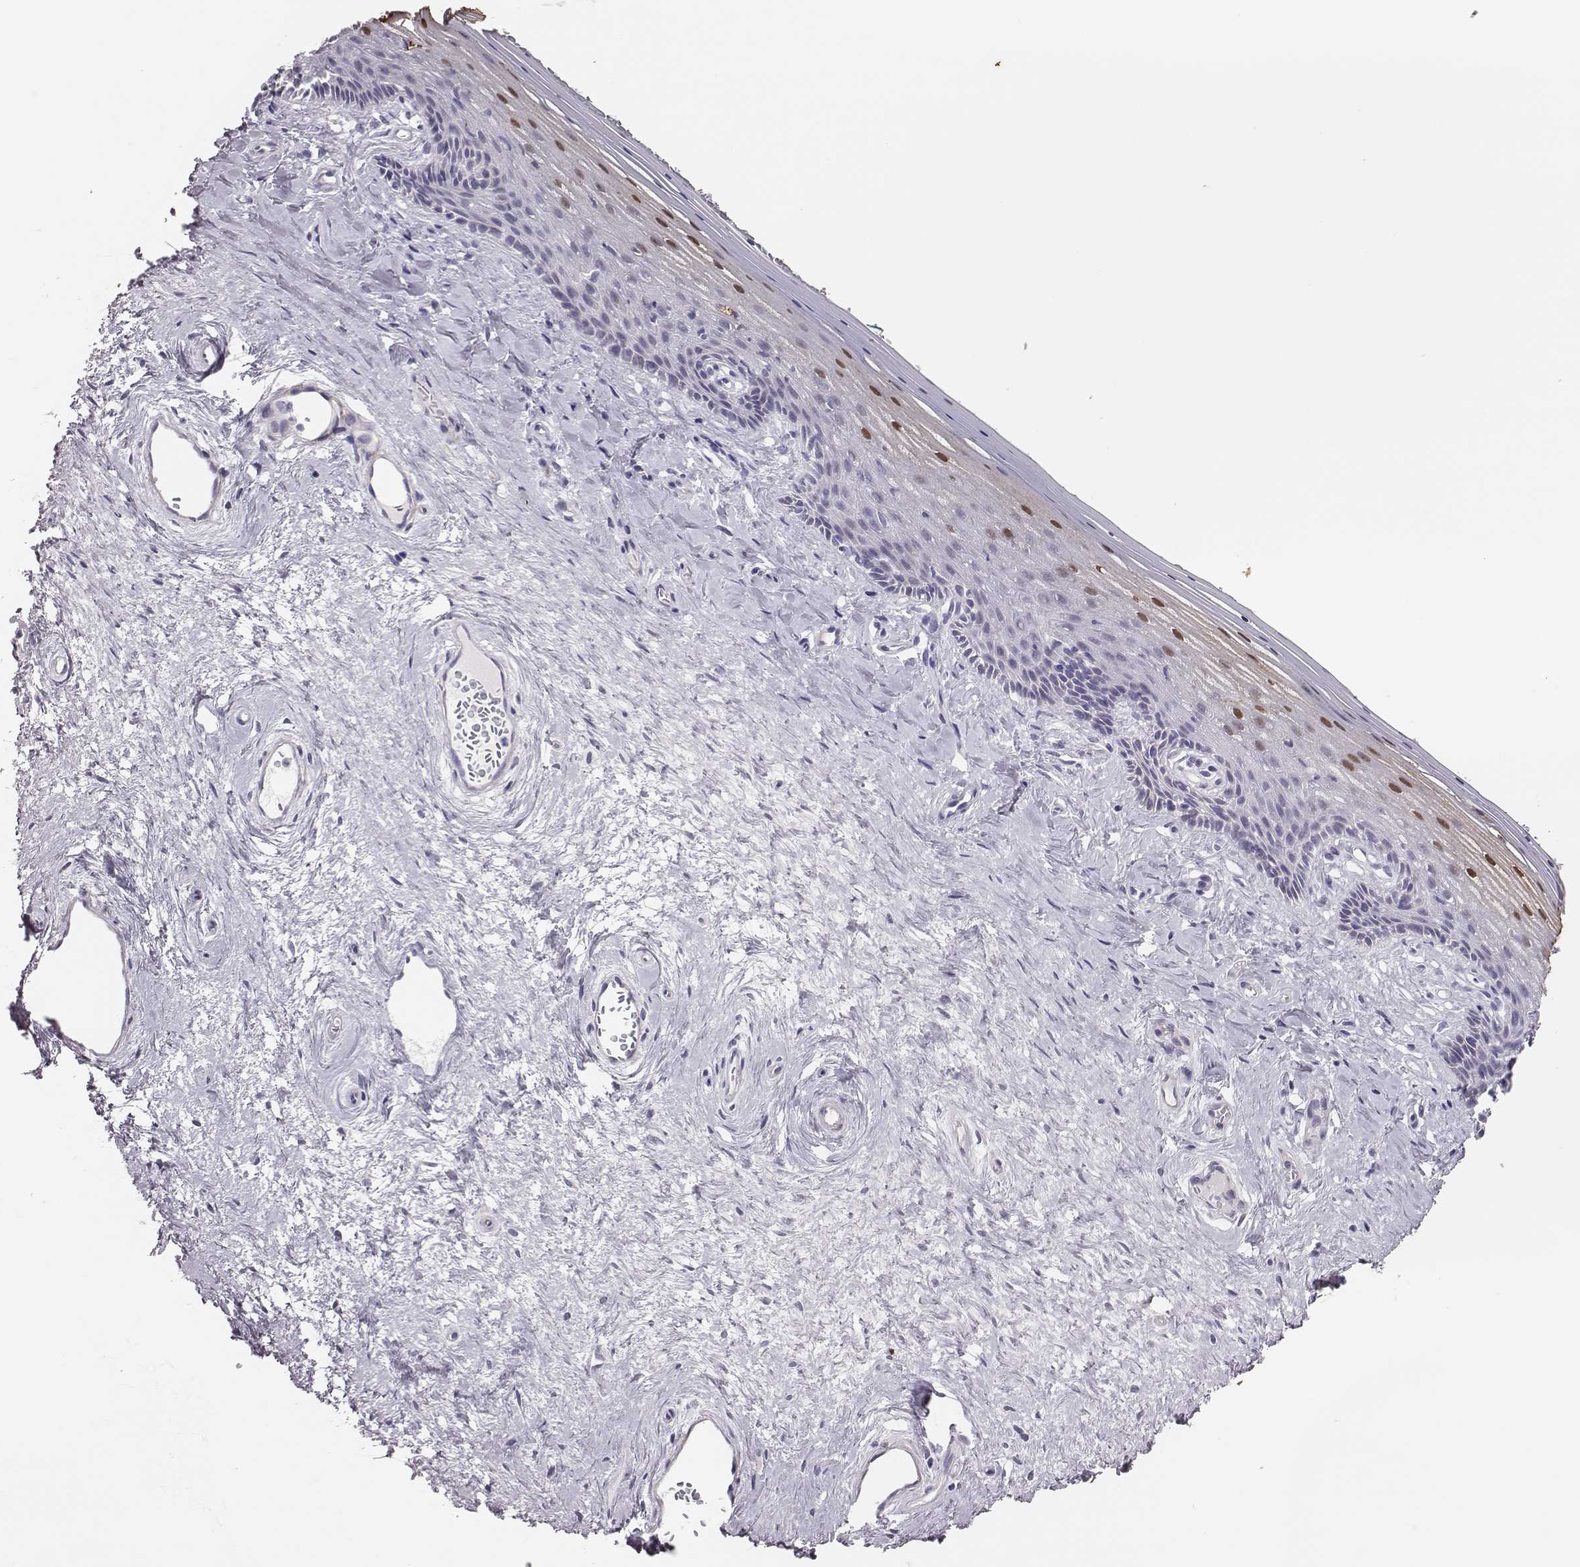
{"staining": {"intensity": "moderate", "quantity": "25%-75%", "location": "nuclear"}, "tissue": "vagina", "cell_type": "Squamous epithelial cells", "image_type": "normal", "snomed": [{"axis": "morphology", "description": "Normal tissue, NOS"}, {"axis": "topography", "description": "Vagina"}], "caption": "There is medium levels of moderate nuclear positivity in squamous epithelial cells of normal vagina, as demonstrated by immunohistochemical staining (brown color).", "gene": "SCML2", "patient": {"sex": "female", "age": 45}}